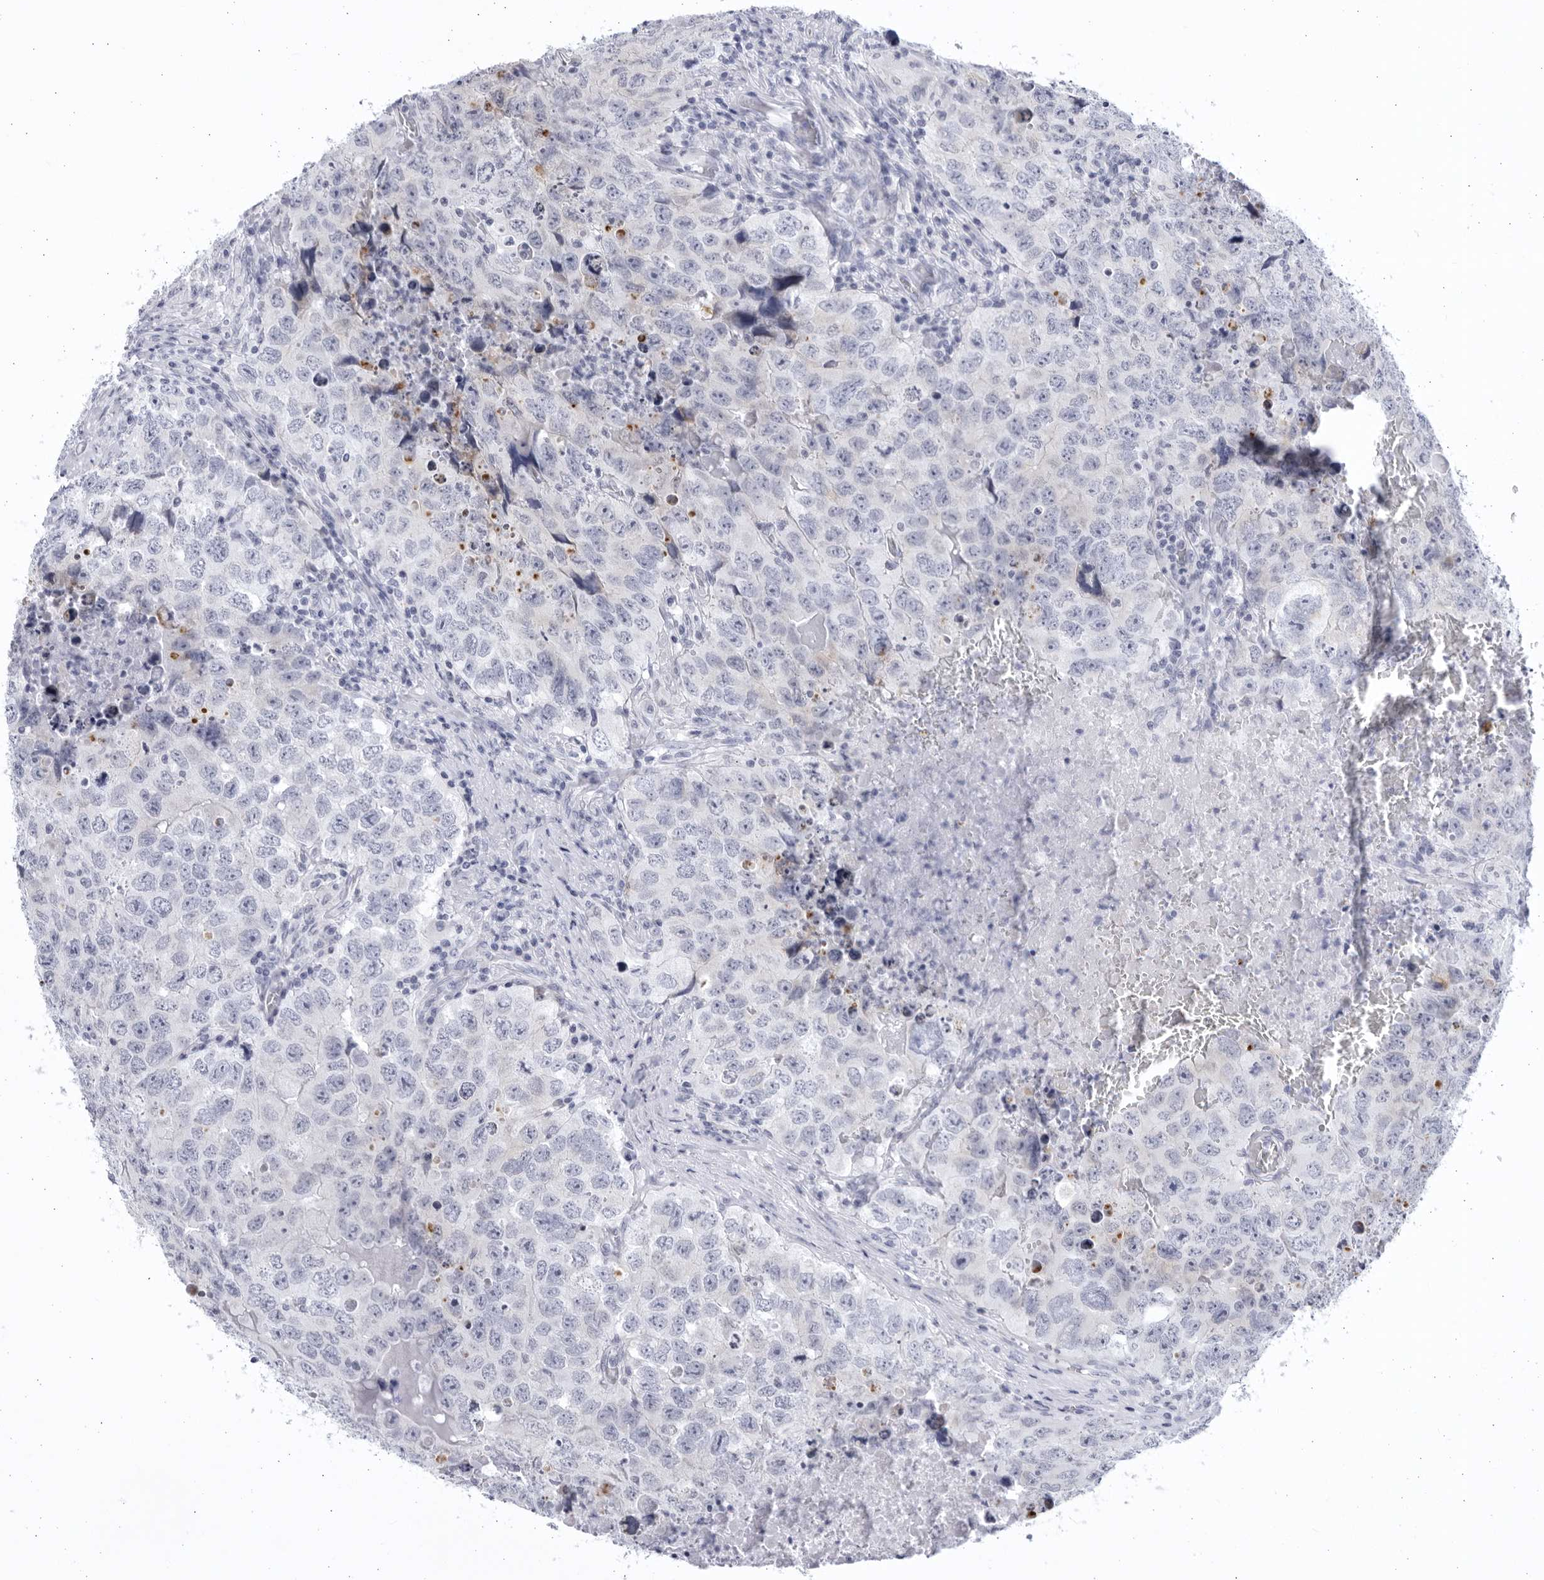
{"staining": {"intensity": "negative", "quantity": "none", "location": "none"}, "tissue": "testis cancer", "cell_type": "Tumor cells", "image_type": "cancer", "snomed": [{"axis": "morphology", "description": "Seminoma, NOS"}, {"axis": "morphology", "description": "Carcinoma, Embryonal, NOS"}, {"axis": "topography", "description": "Testis"}], "caption": "This is an IHC photomicrograph of human testis seminoma. There is no positivity in tumor cells.", "gene": "CCDC181", "patient": {"sex": "male", "age": 43}}